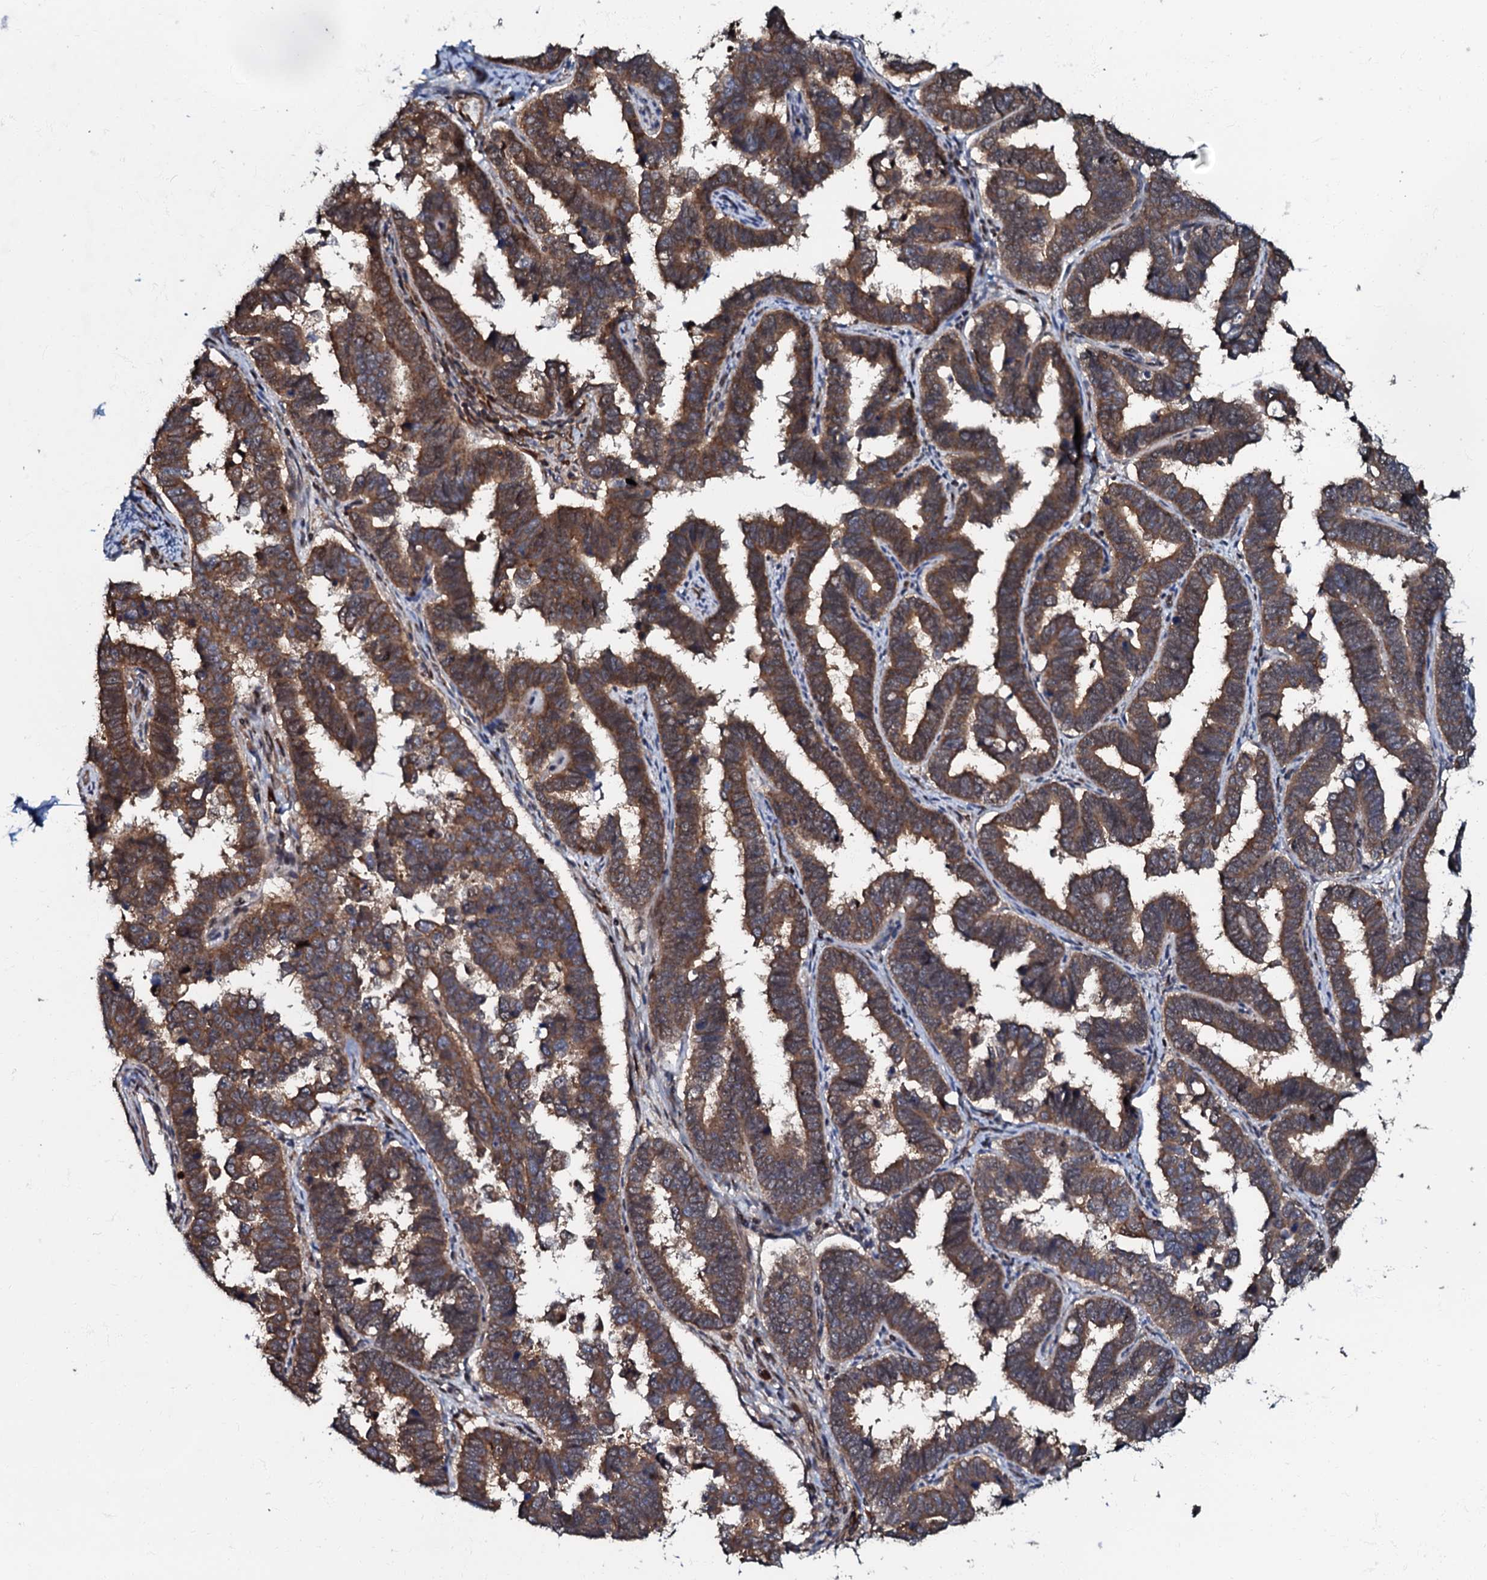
{"staining": {"intensity": "moderate", "quantity": ">75%", "location": "cytoplasmic/membranous"}, "tissue": "endometrial cancer", "cell_type": "Tumor cells", "image_type": "cancer", "snomed": [{"axis": "morphology", "description": "Adenocarcinoma, NOS"}, {"axis": "topography", "description": "Endometrium"}], "caption": "Endometrial cancer tissue exhibits moderate cytoplasmic/membranous expression in approximately >75% of tumor cells, visualized by immunohistochemistry.", "gene": "OSBP", "patient": {"sex": "female", "age": 75}}